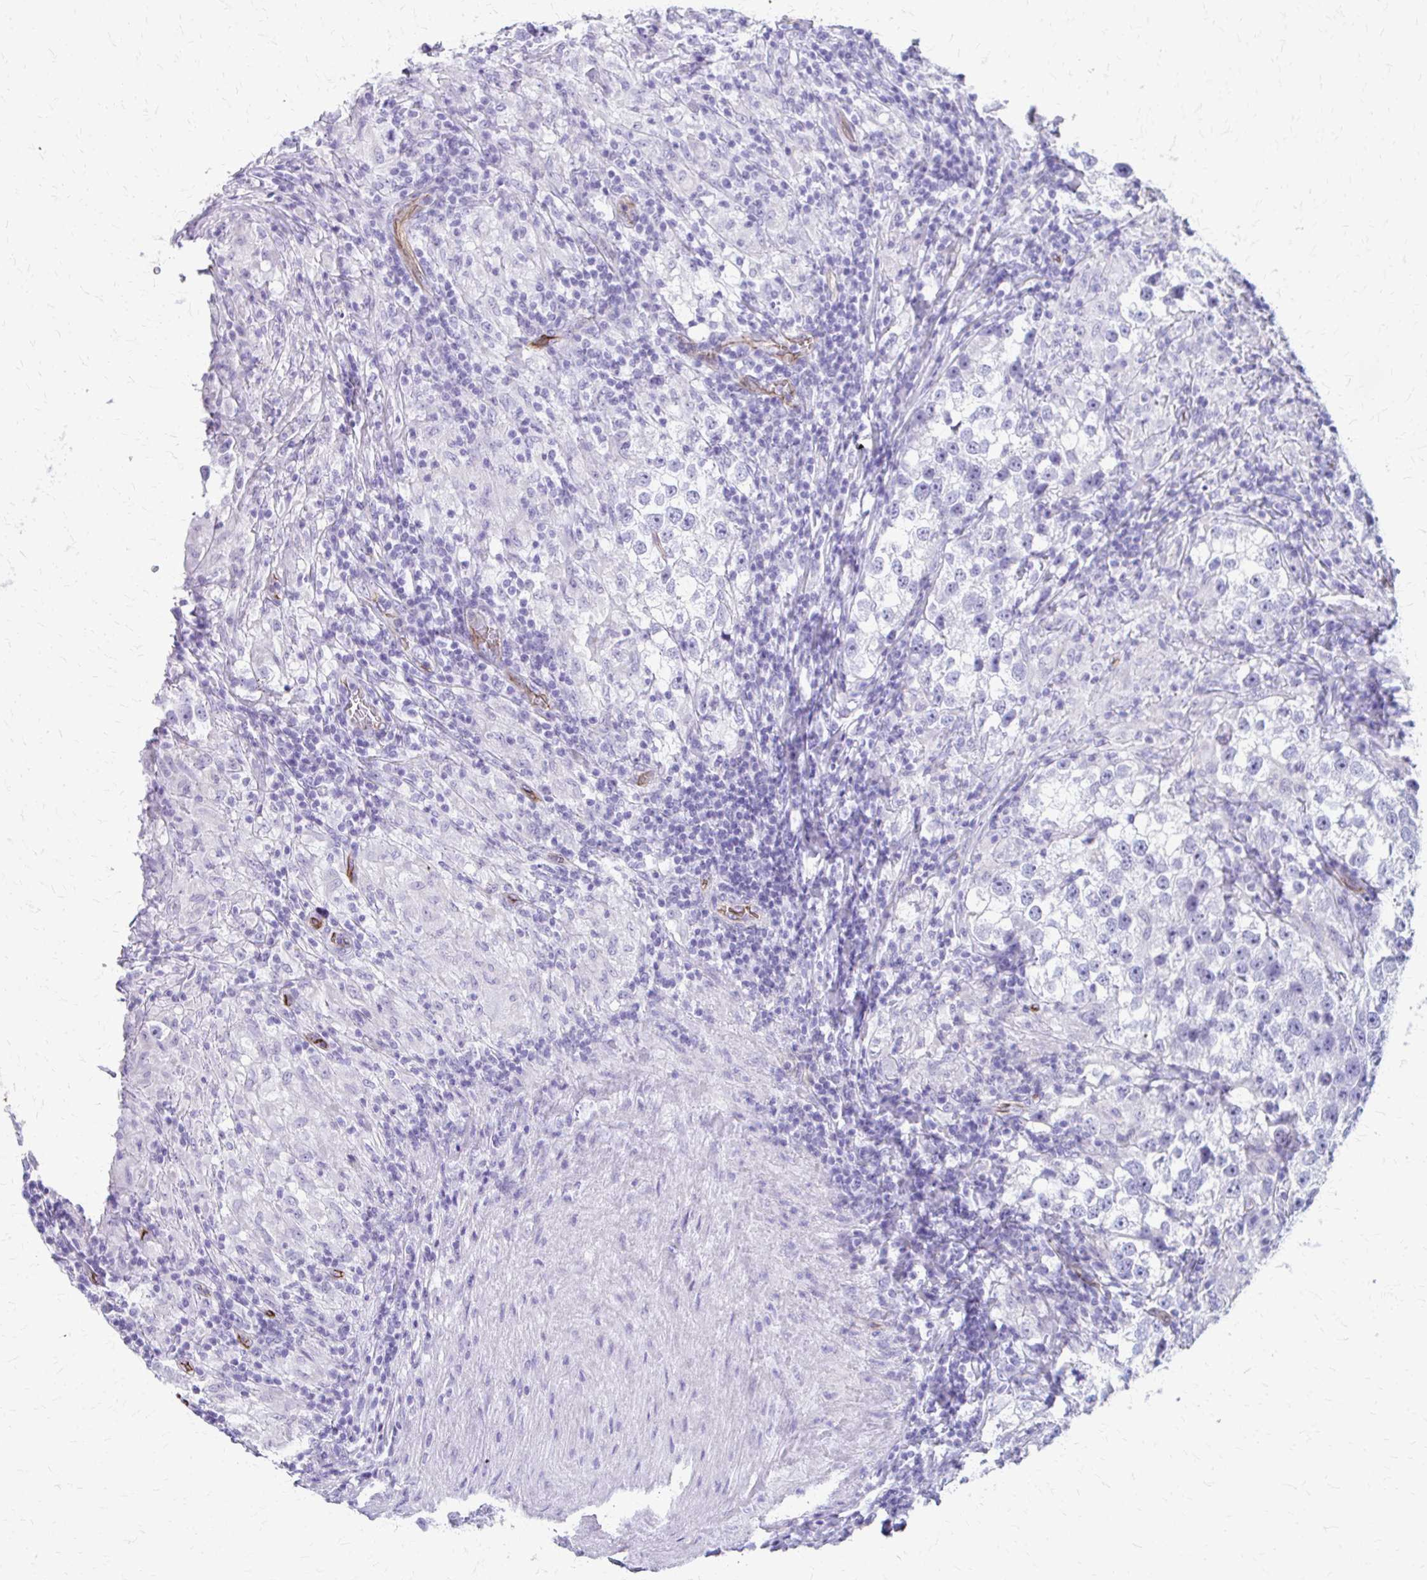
{"staining": {"intensity": "negative", "quantity": "none", "location": "none"}, "tissue": "testis cancer", "cell_type": "Tumor cells", "image_type": "cancer", "snomed": [{"axis": "morphology", "description": "Seminoma, NOS"}, {"axis": "topography", "description": "Testis"}], "caption": "Photomicrograph shows no significant protein expression in tumor cells of testis cancer. The staining is performed using DAB (3,3'-diaminobenzidine) brown chromogen with nuclei counter-stained in using hematoxylin.", "gene": "TPSG1", "patient": {"sex": "male", "age": 46}}